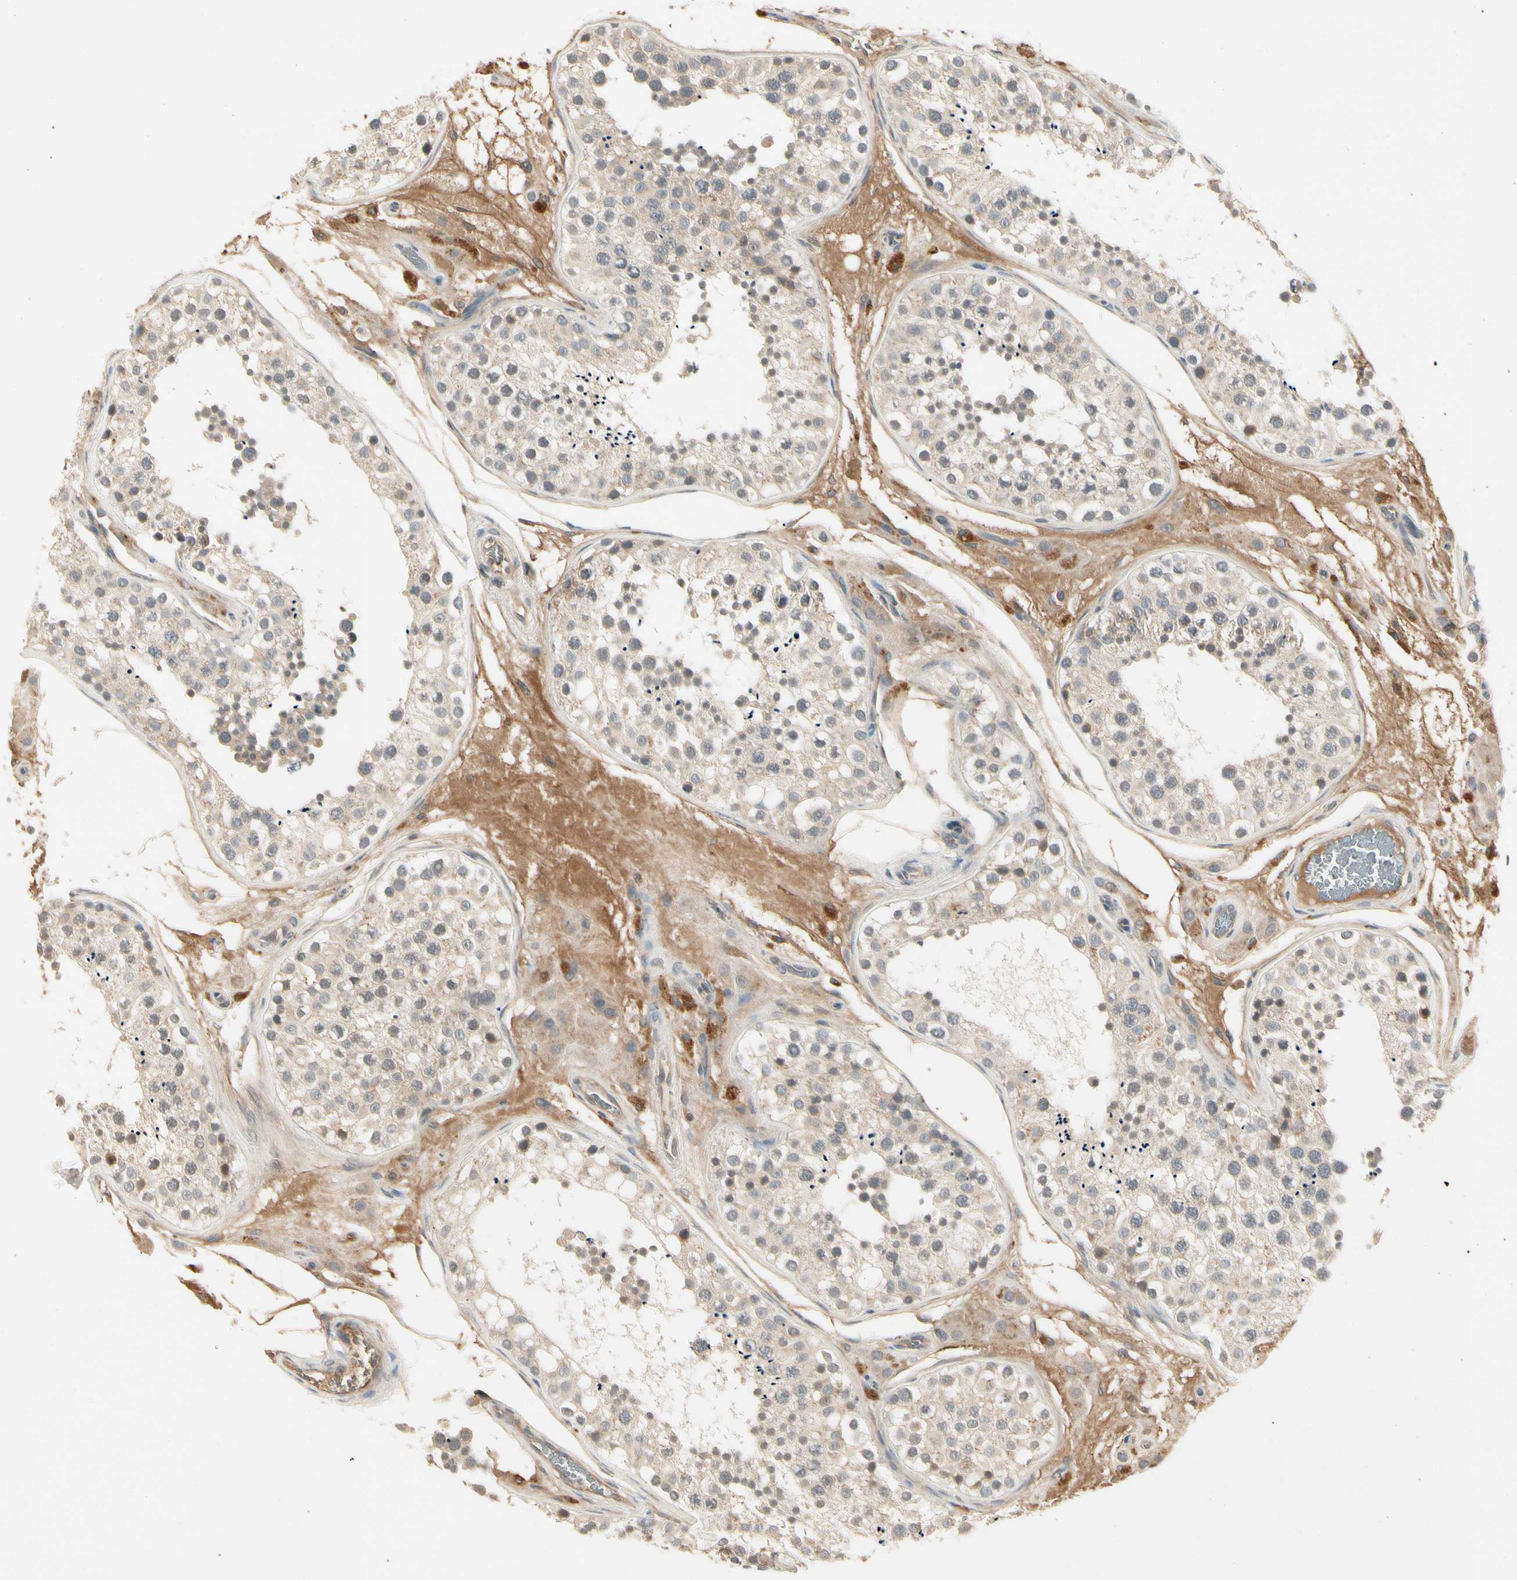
{"staining": {"intensity": "weak", "quantity": "<25%", "location": "cytoplasmic/membranous"}, "tissue": "testis", "cell_type": "Cells in seminiferous ducts", "image_type": "normal", "snomed": [{"axis": "morphology", "description": "Normal tissue, NOS"}, {"axis": "topography", "description": "Testis"}], "caption": "Protein analysis of benign testis displays no significant positivity in cells in seminiferous ducts. (DAB immunohistochemistry, high magnification).", "gene": "CCL4", "patient": {"sex": "male", "age": 26}}